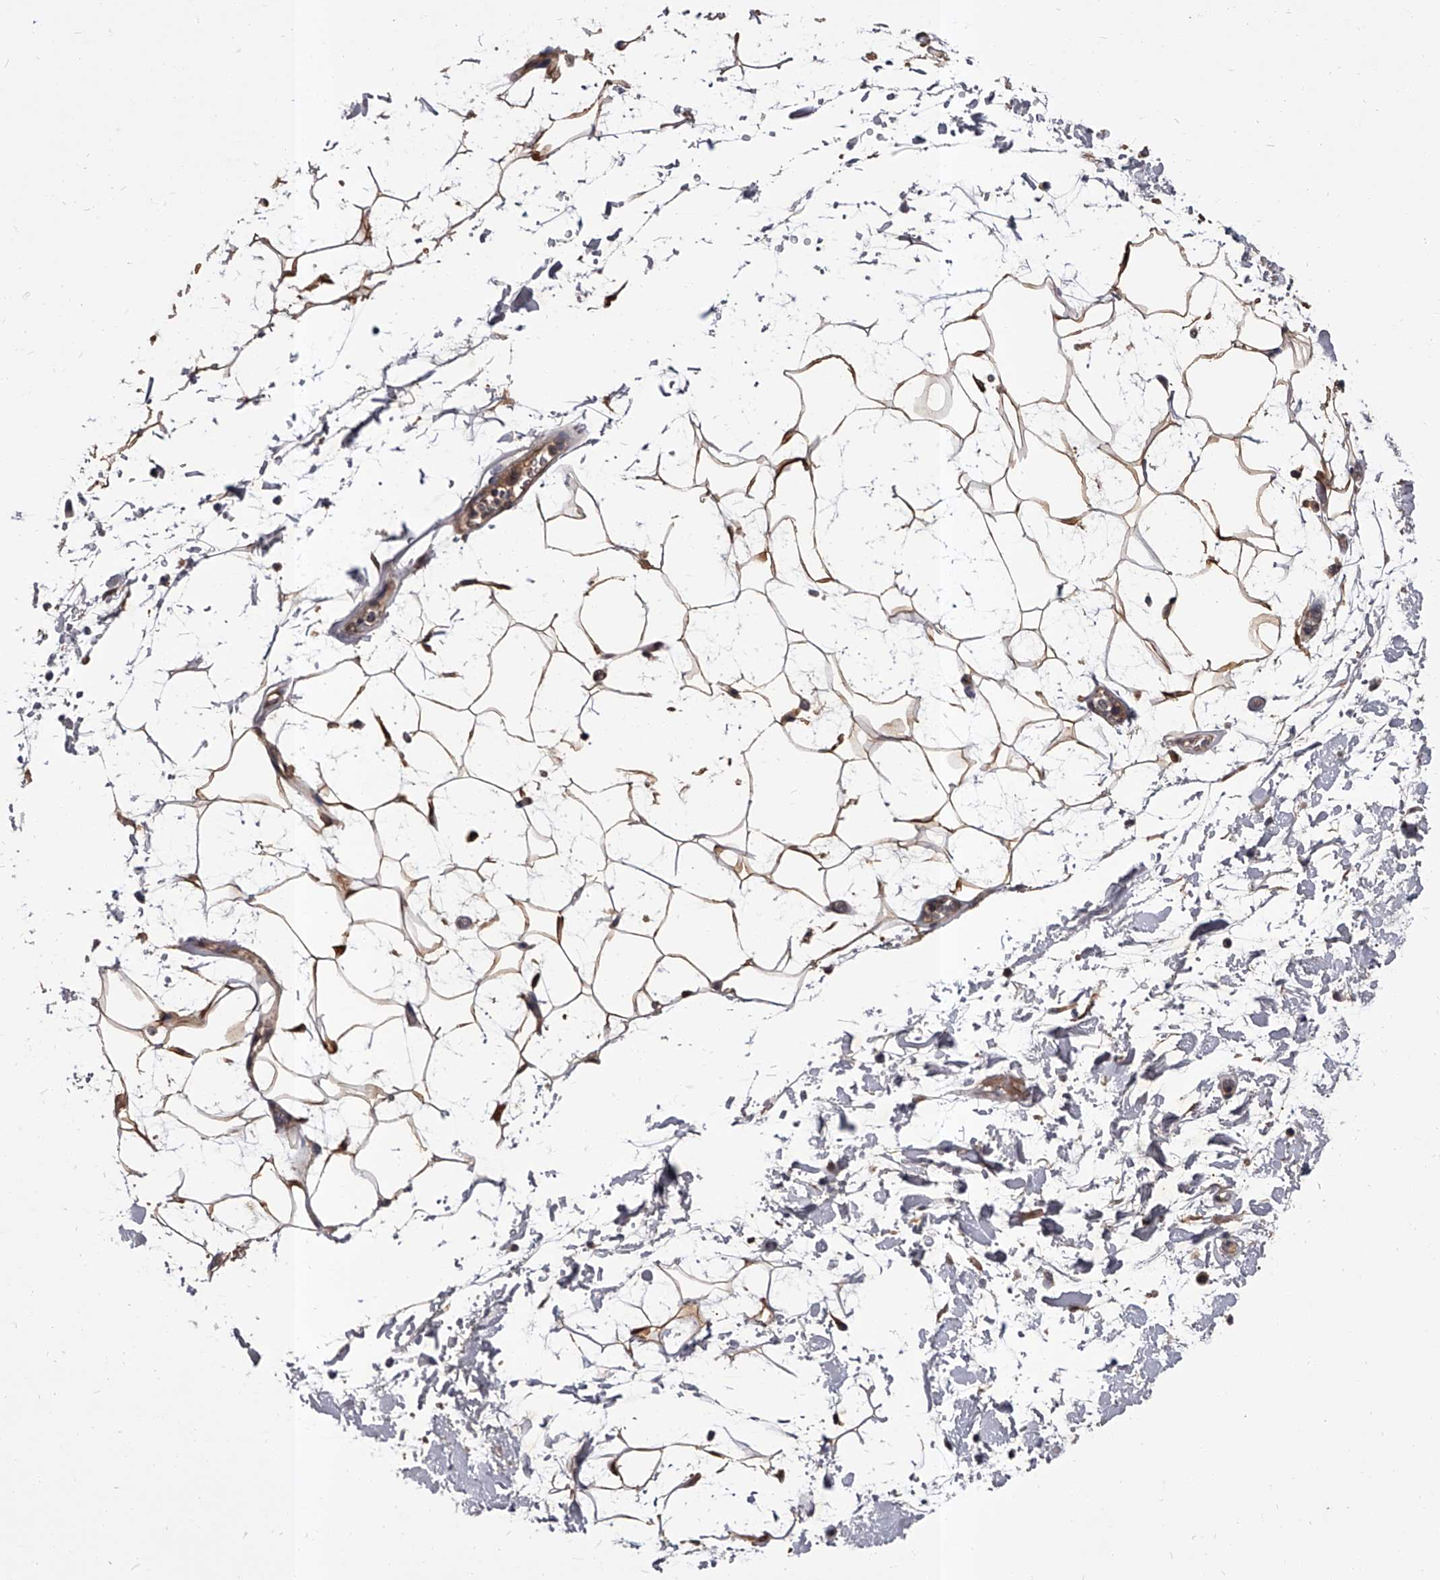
{"staining": {"intensity": "moderate", "quantity": "25%-75%", "location": "cytoplasmic/membranous"}, "tissue": "adipose tissue", "cell_type": "Adipocytes", "image_type": "normal", "snomed": [{"axis": "morphology", "description": "Normal tissue, NOS"}, {"axis": "topography", "description": "Soft tissue"}], "caption": "Benign adipose tissue displays moderate cytoplasmic/membranous expression in approximately 25%-75% of adipocytes, visualized by immunohistochemistry. (DAB IHC, brown staining for protein, blue staining for nuclei).", "gene": "SLC18B1", "patient": {"sex": "male", "age": 72}}